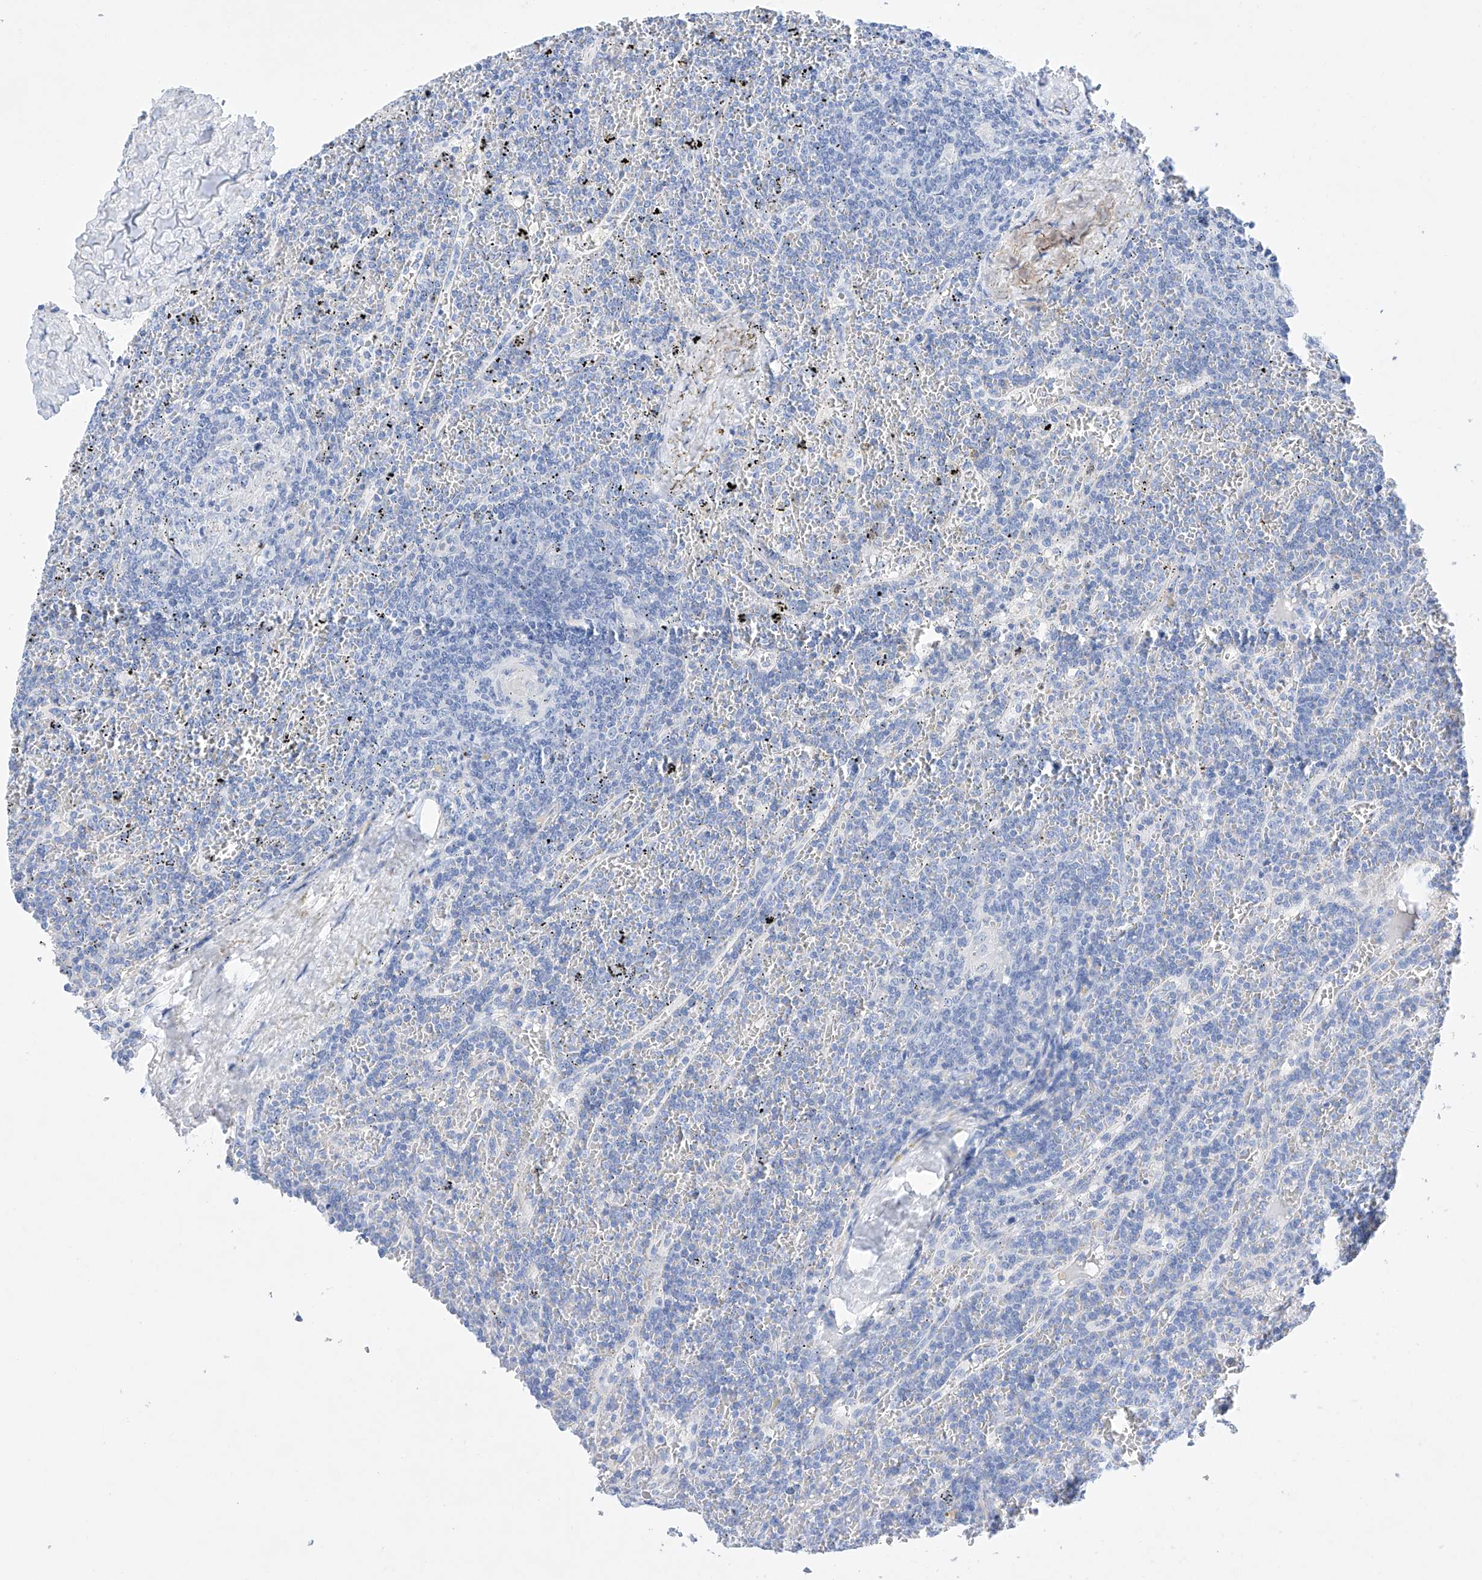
{"staining": {"intensity": "negative", "quantity": "none", "location": "none"}, "tissue": "lymphoma", "cell_type": "Tumor cells", "image_type": "cancer", "snomed": [{"axis": "morphology", "description": "Malignant lymphoma, non-Hodgkin's type, Low grade"}, {"axis": "topography", "description": "Spleen"}], "caption": "Tumor cells are negative for protein expression in human lymphoma.", "gene": "LURAP1", "patient": {"sex": "female", "age": 19}}